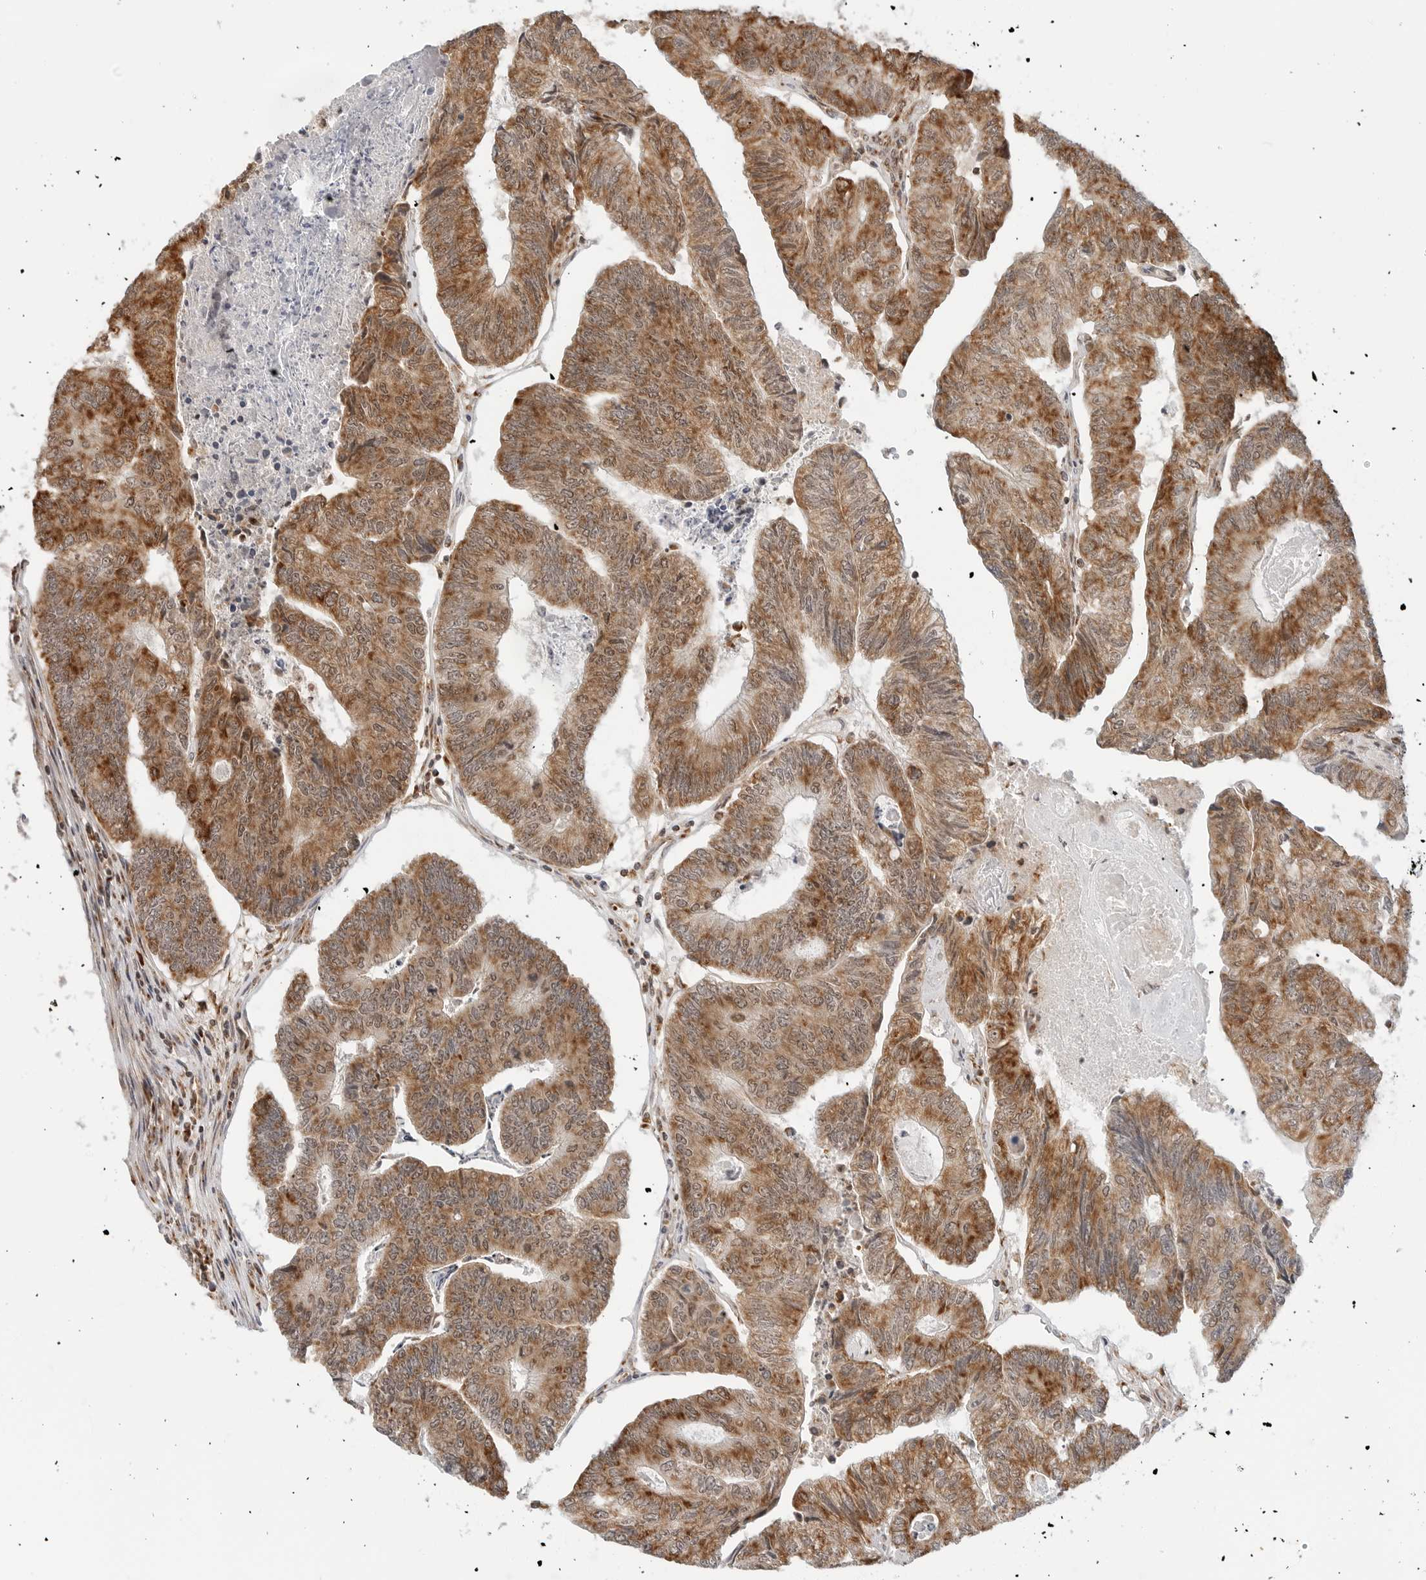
{"staining": {"intensity": "moderate", "quantity": ">75%", "location": "cytoplasmic/membranous,nuclear"}, "tissue": "colorectal cancer", "cell_type": "Tumor cells", "image_type": "cancer", "snomed": [{"axis": "morphology", "description": "Adenocarcinoma, NOS"}, {"axis": "topography", "description": "Colon"}], "caption": "A micrograph showing moderate cytoplasmic/membranous and nuclear positivity in about >75% of tumor cells in colorectal adenocarcinoma, as visualized by brown immunohistochemical staining.", "gene": "POLR3GL", "patient": {"sex": "female", "age": 67}}